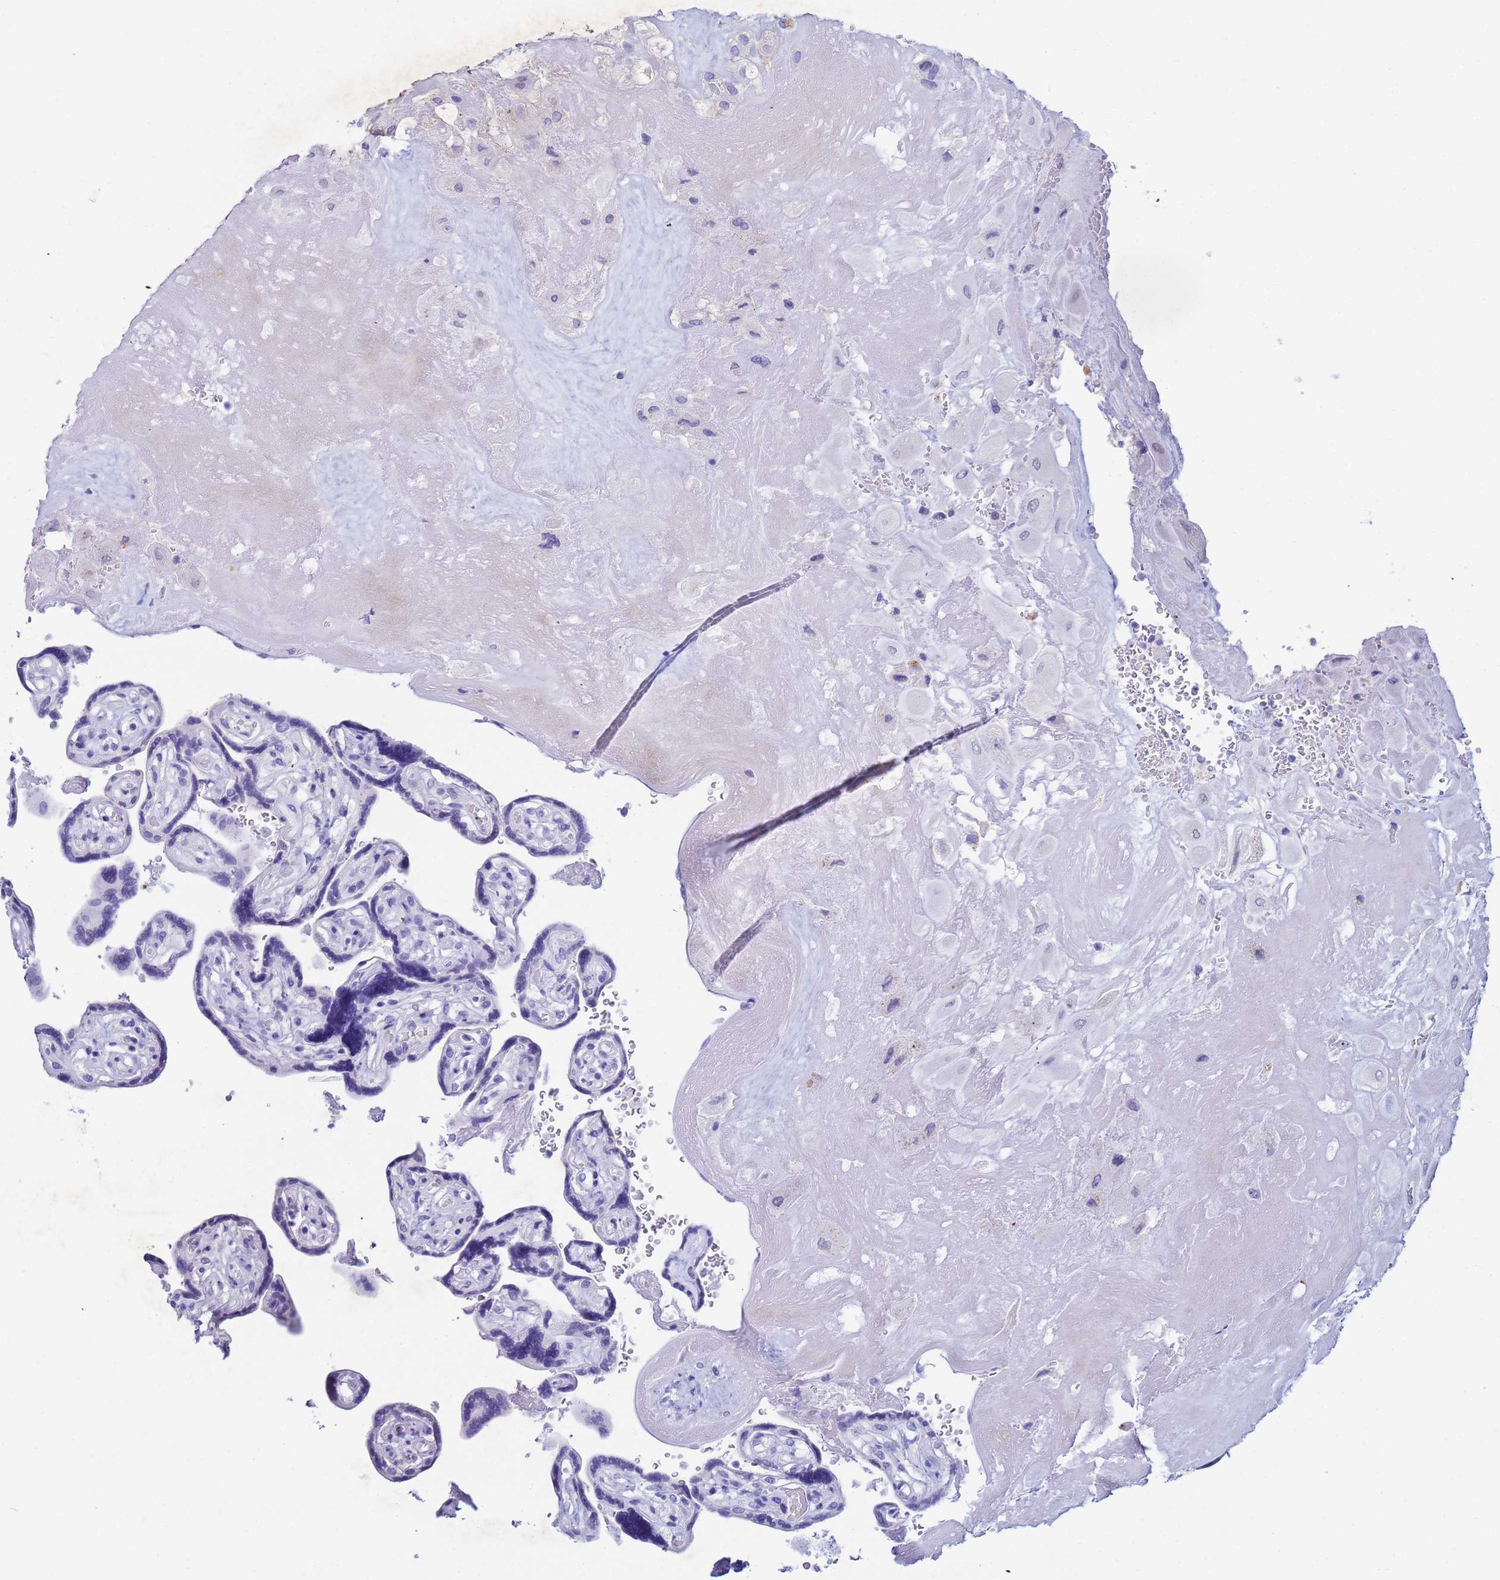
{"staining": {"intensity": "negative", "quantity": "none", "location": "none"}, "tissue": "placenta", "cell_type": "Decidual cells", "image_type": "normal", "snomed": [{"axis": "morphology", "description": "Normal tissue, NOS"}, {"axis": "topography", "description": "Placenta"}], "caption": "The micrograph shows no staining of decidual cells in normal placenta.", "gene": "CSTB", "patient": {"sex": "female", "age": 32}}